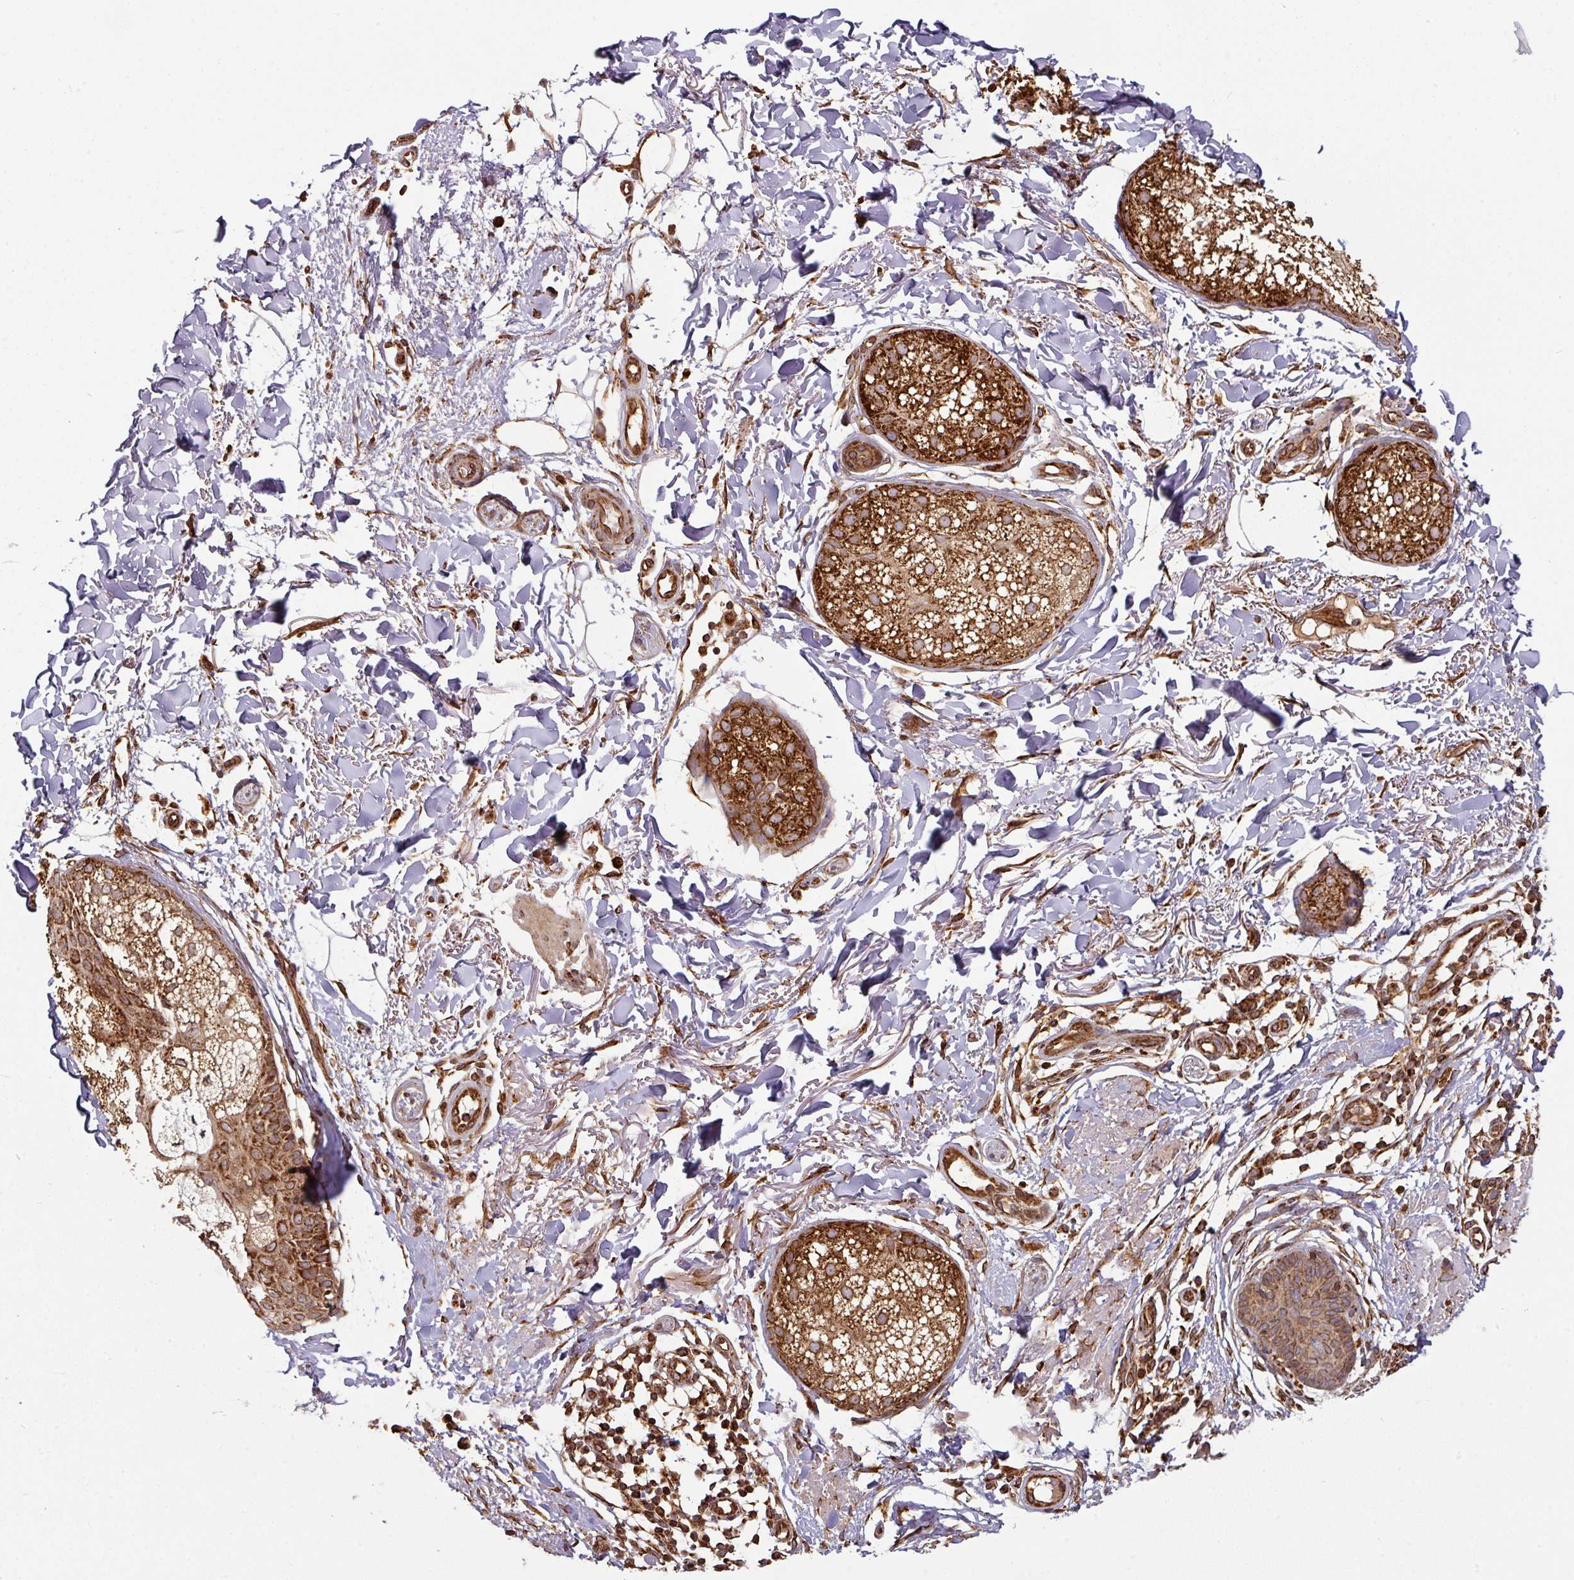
{"staining": {"intensity": "strong", "quantity": ">75%", "location": "cytoplasmic/membranous"}, "tissue": "skin cancer", "cell_type": "Tumor cells", "image_type": "cancer", "snomed": [{"axis": "morphology", "description": "Basal cell carcinoma"}, {"axis": "topography", "description": "Skin"}], "caption": "This is an image of IHC staining of basal cell carcinoma (skin), which shows strong expression in the cytoplasmic/membranous of tumor cells.", "gene": "TRAP1", "patient": {"sex": "female", "age": 60}}